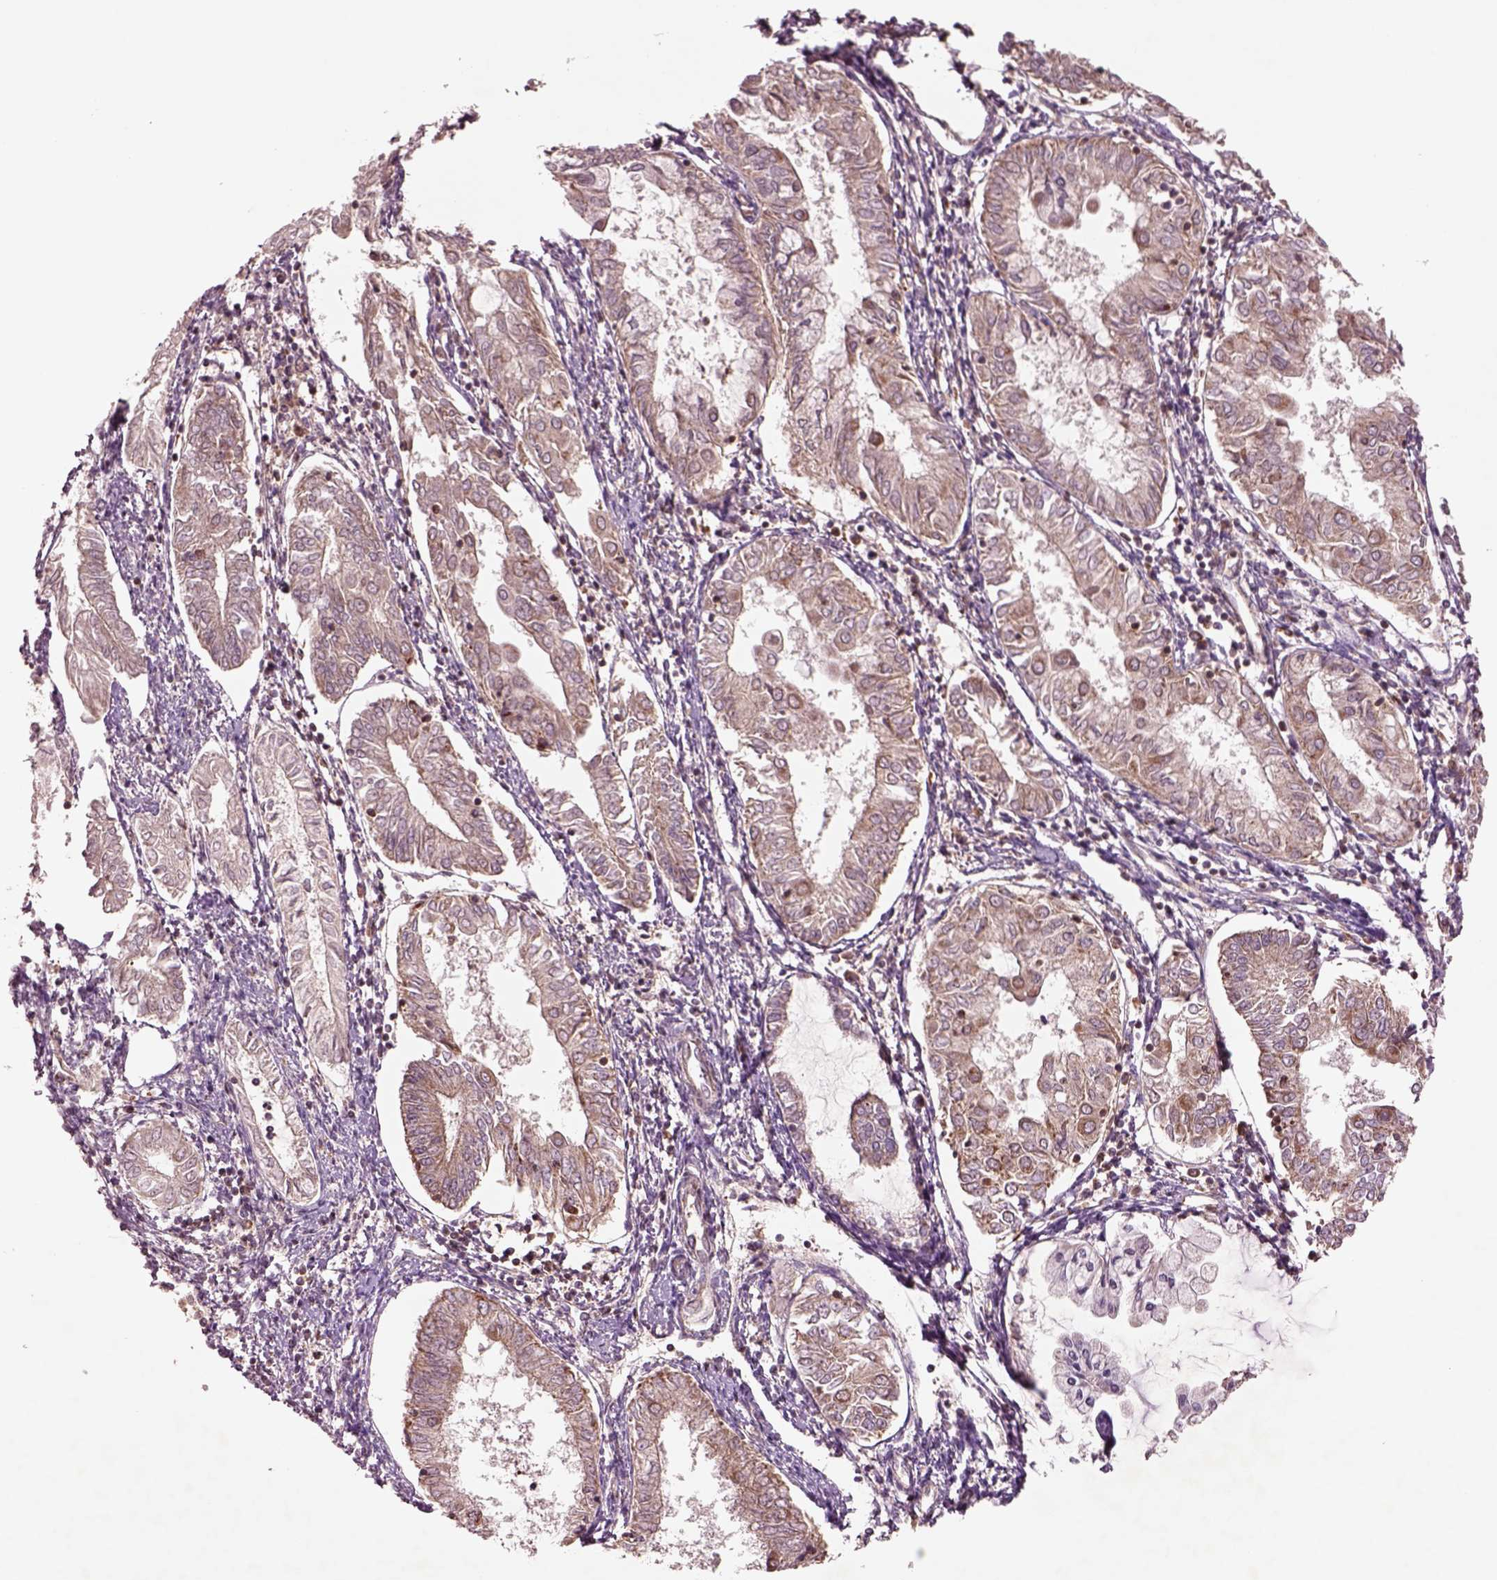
{"staining": {"intensity": "moderate", "quantity": ">75%", "location": "cytoplasmic/membranous"}, "tissue": "endometrial cancer", "cell_type": "Tumor cells", "image_type": "cancer", "snomed": [{"axis": "morphology", "description": "Adenocarcinoma, NOS"}, {"axis": "topography", "description": "Endometrium"}], "caption": "Moderate cytoplasmic/membranous expression is present in about >75% of tumor cells in endometrial cancer. (DAB = brown stain, brightfield microscopy at high magnification).", "gene": "SLC25A5", "patient": {"sex": "female", "age": 68}}